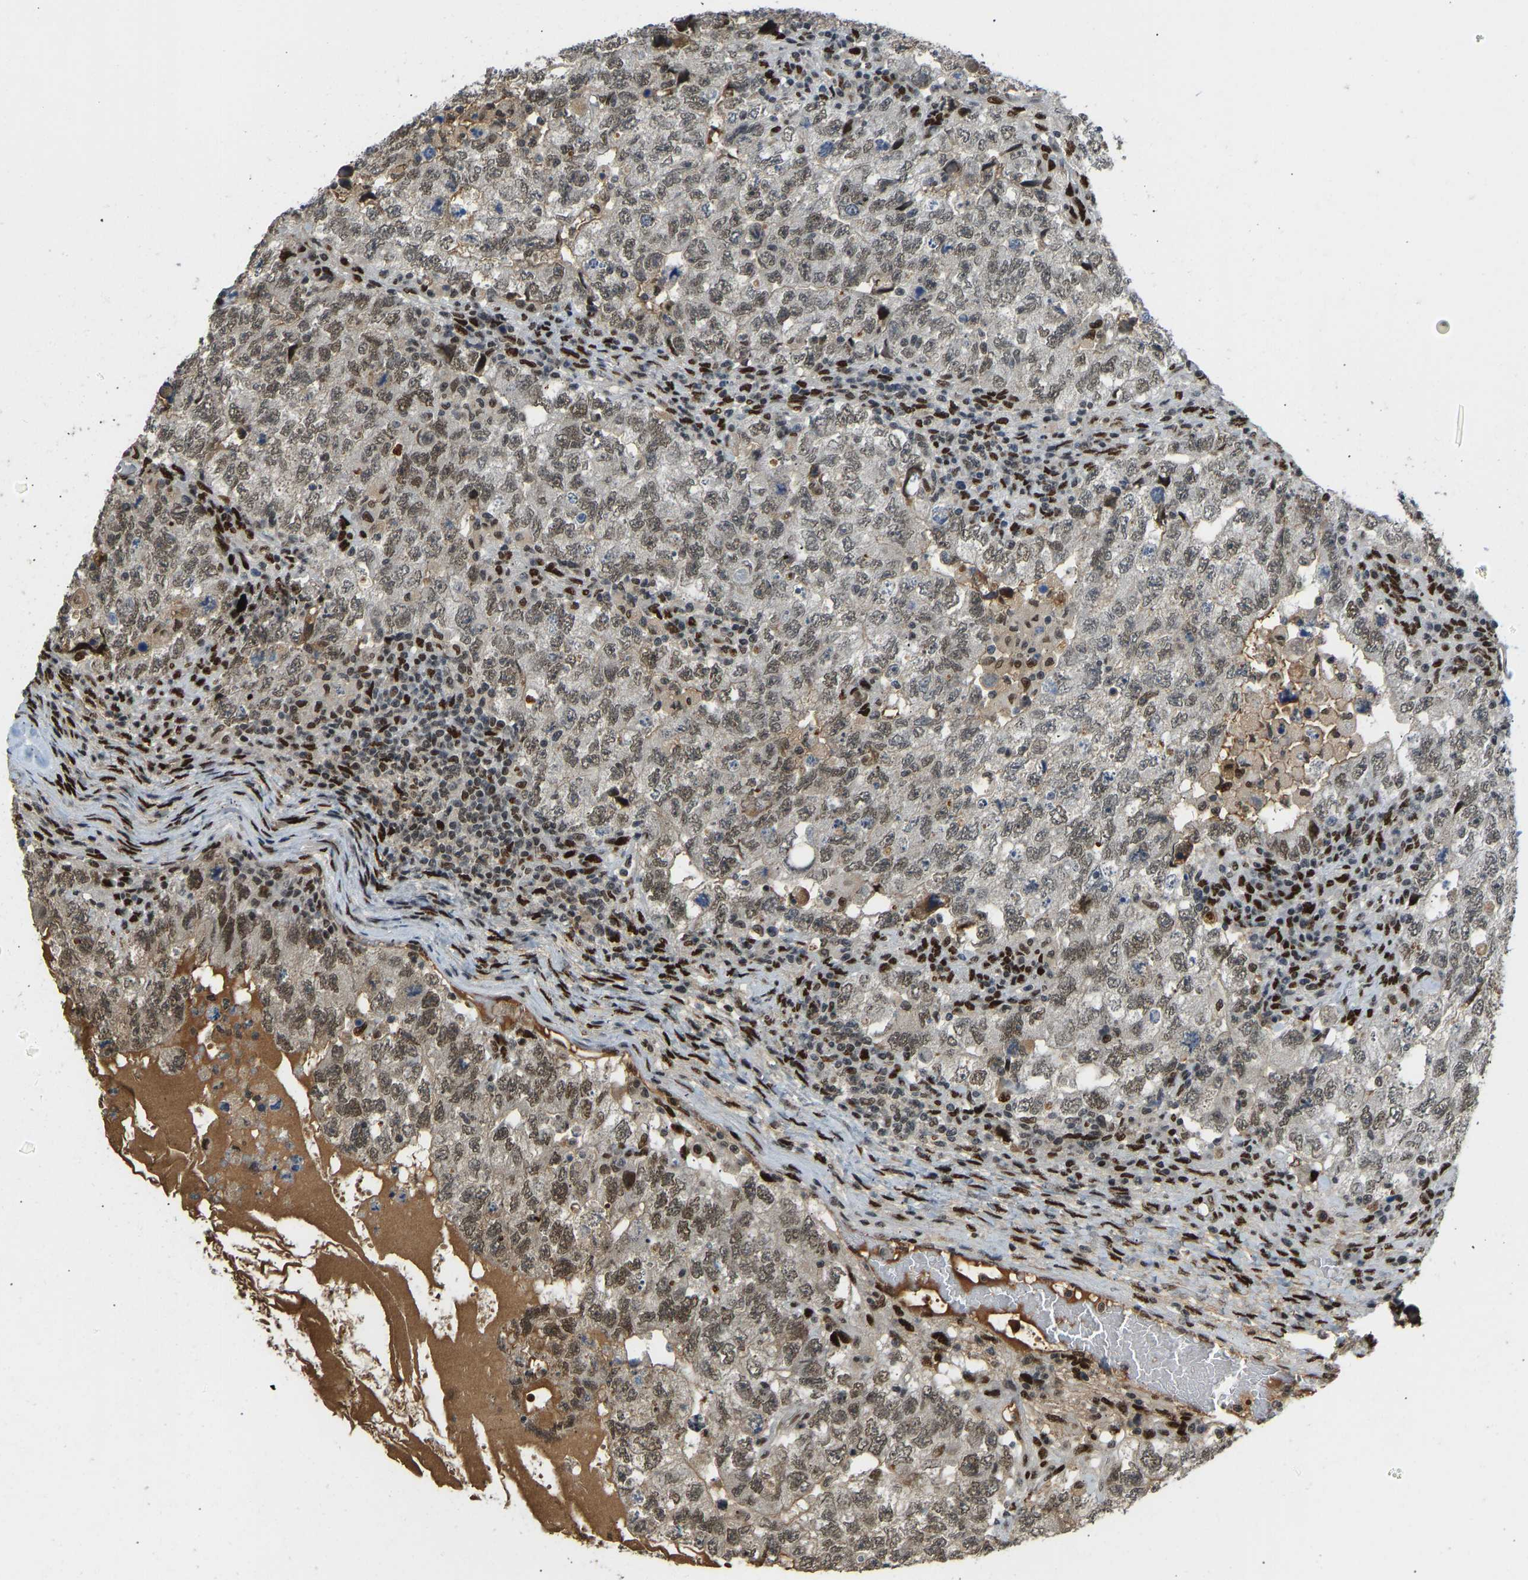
{"staining": {"intensity": "moderate", "quantity": "25%-75%", "location": "nuclear"}, "tissue": "testis cancer", "cell_type": "Tumor cells", "image_type": "cancer", "snomed": [{"axis": "morphology", "description": "Carcinoma, Embryonal, NOS"}, {"axis": "topography", "description": "Testis"}], "caption": "Immunohistochemical staining of testis cancer (embryonal carcinoma) shows medium levels of moderate nuclear staining in about 25%-75% of tumor cells.", "gene": "FOXK1", "patient": {"sex": "male", "age": 36}}